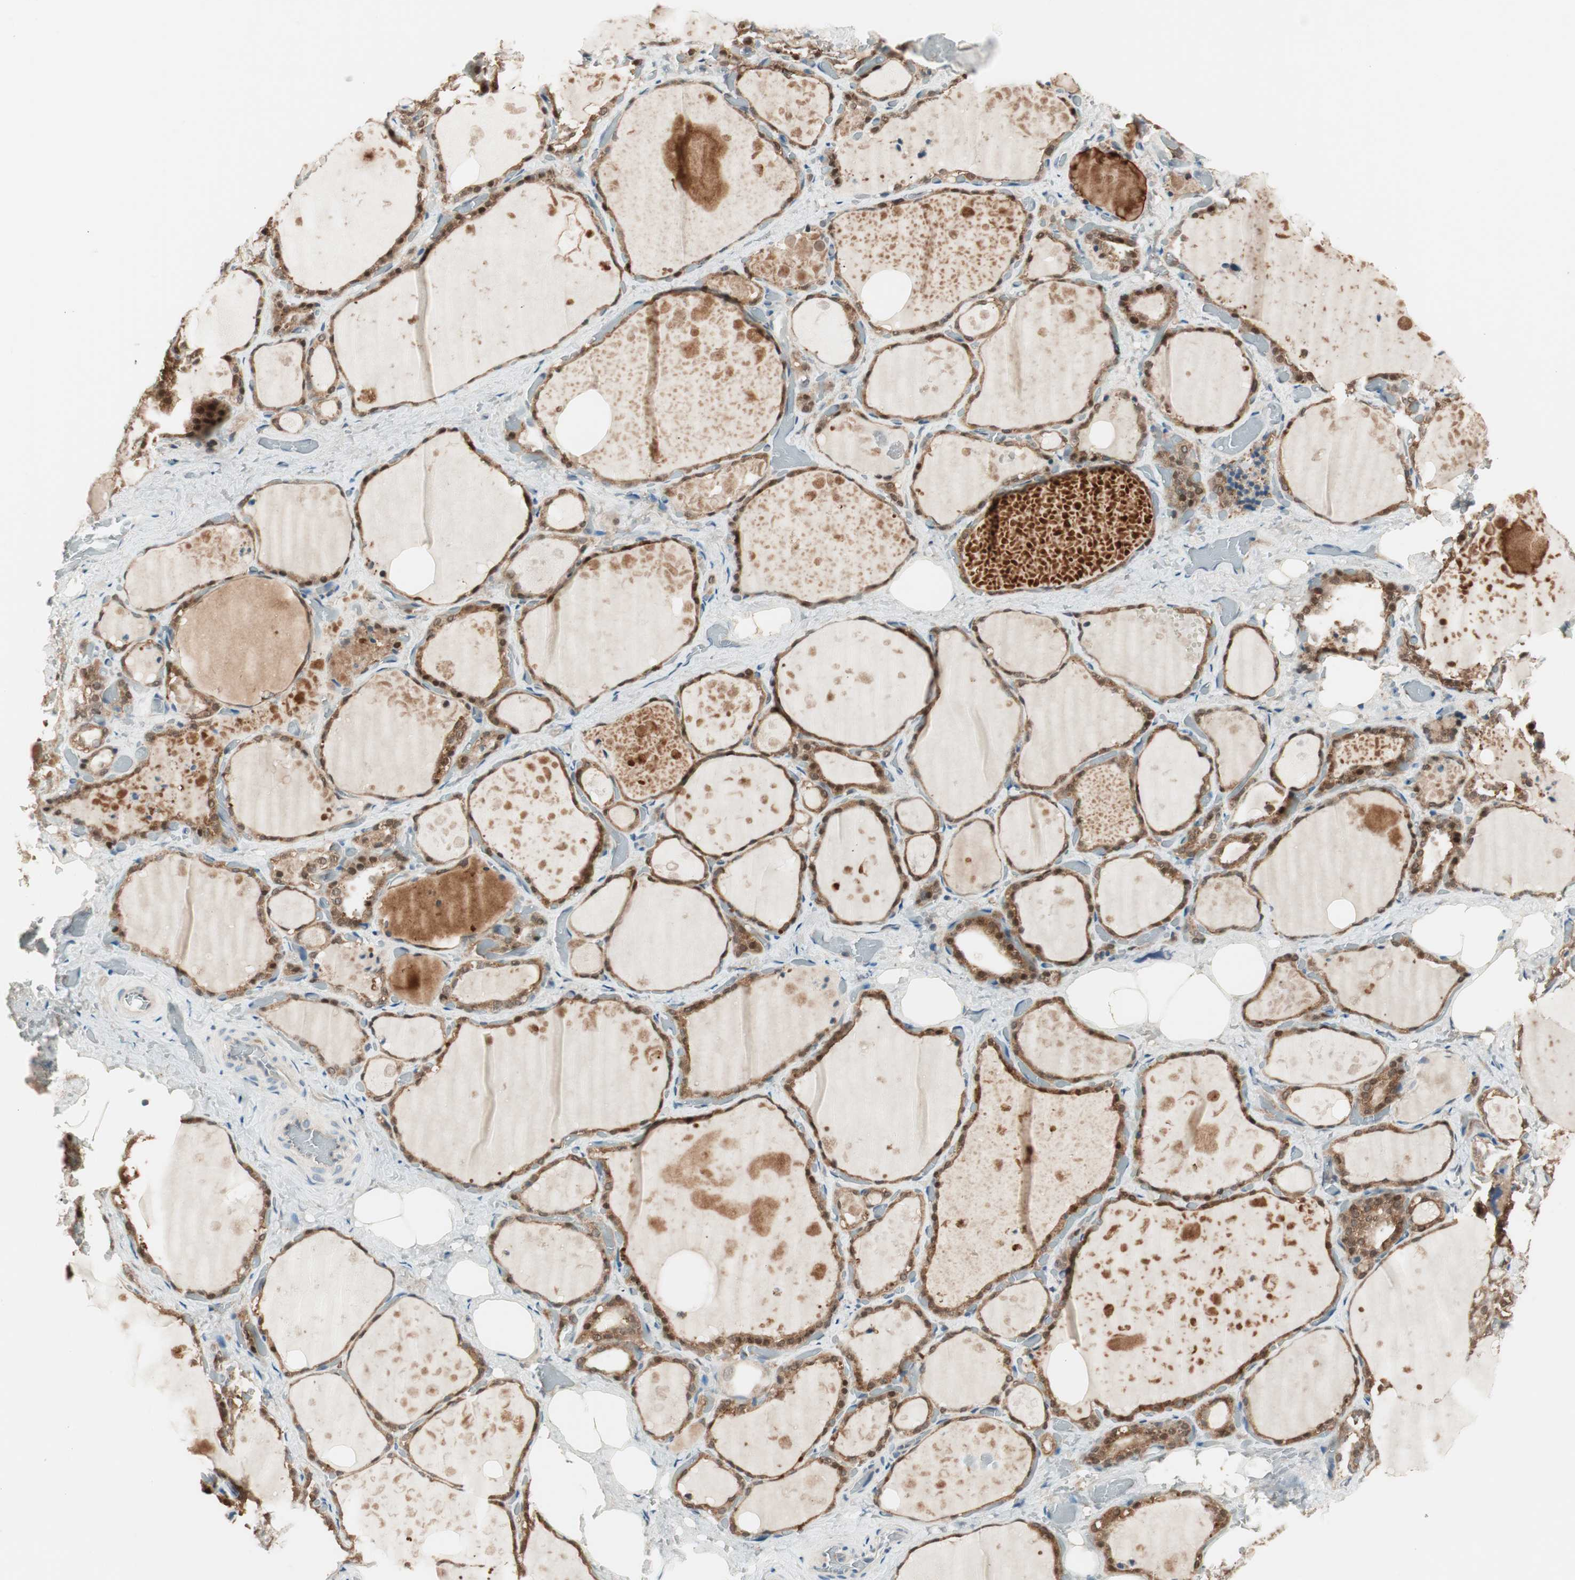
{"staining": {"intensity": "moderate", "quantity": ">75%", "location": "cytoplasmic/membranous,nuclear"}, "tissue": "thyroid gland", "cell_type": "Glandular cells", "image_type": "normal", "snomed": [{"axis": "morphology", "description": "Normal tissue, NOS"}, {"axis": "topography", "description": "Thyroid gland"}], "caption": "Protein staining of benign thyroid gland reveals moderate cytoplasmic/membranous,nuclear positivity in approximately >75% of glandular cells.", "gene": "GALT", "patient": {"sex": "male", "age": 61}}